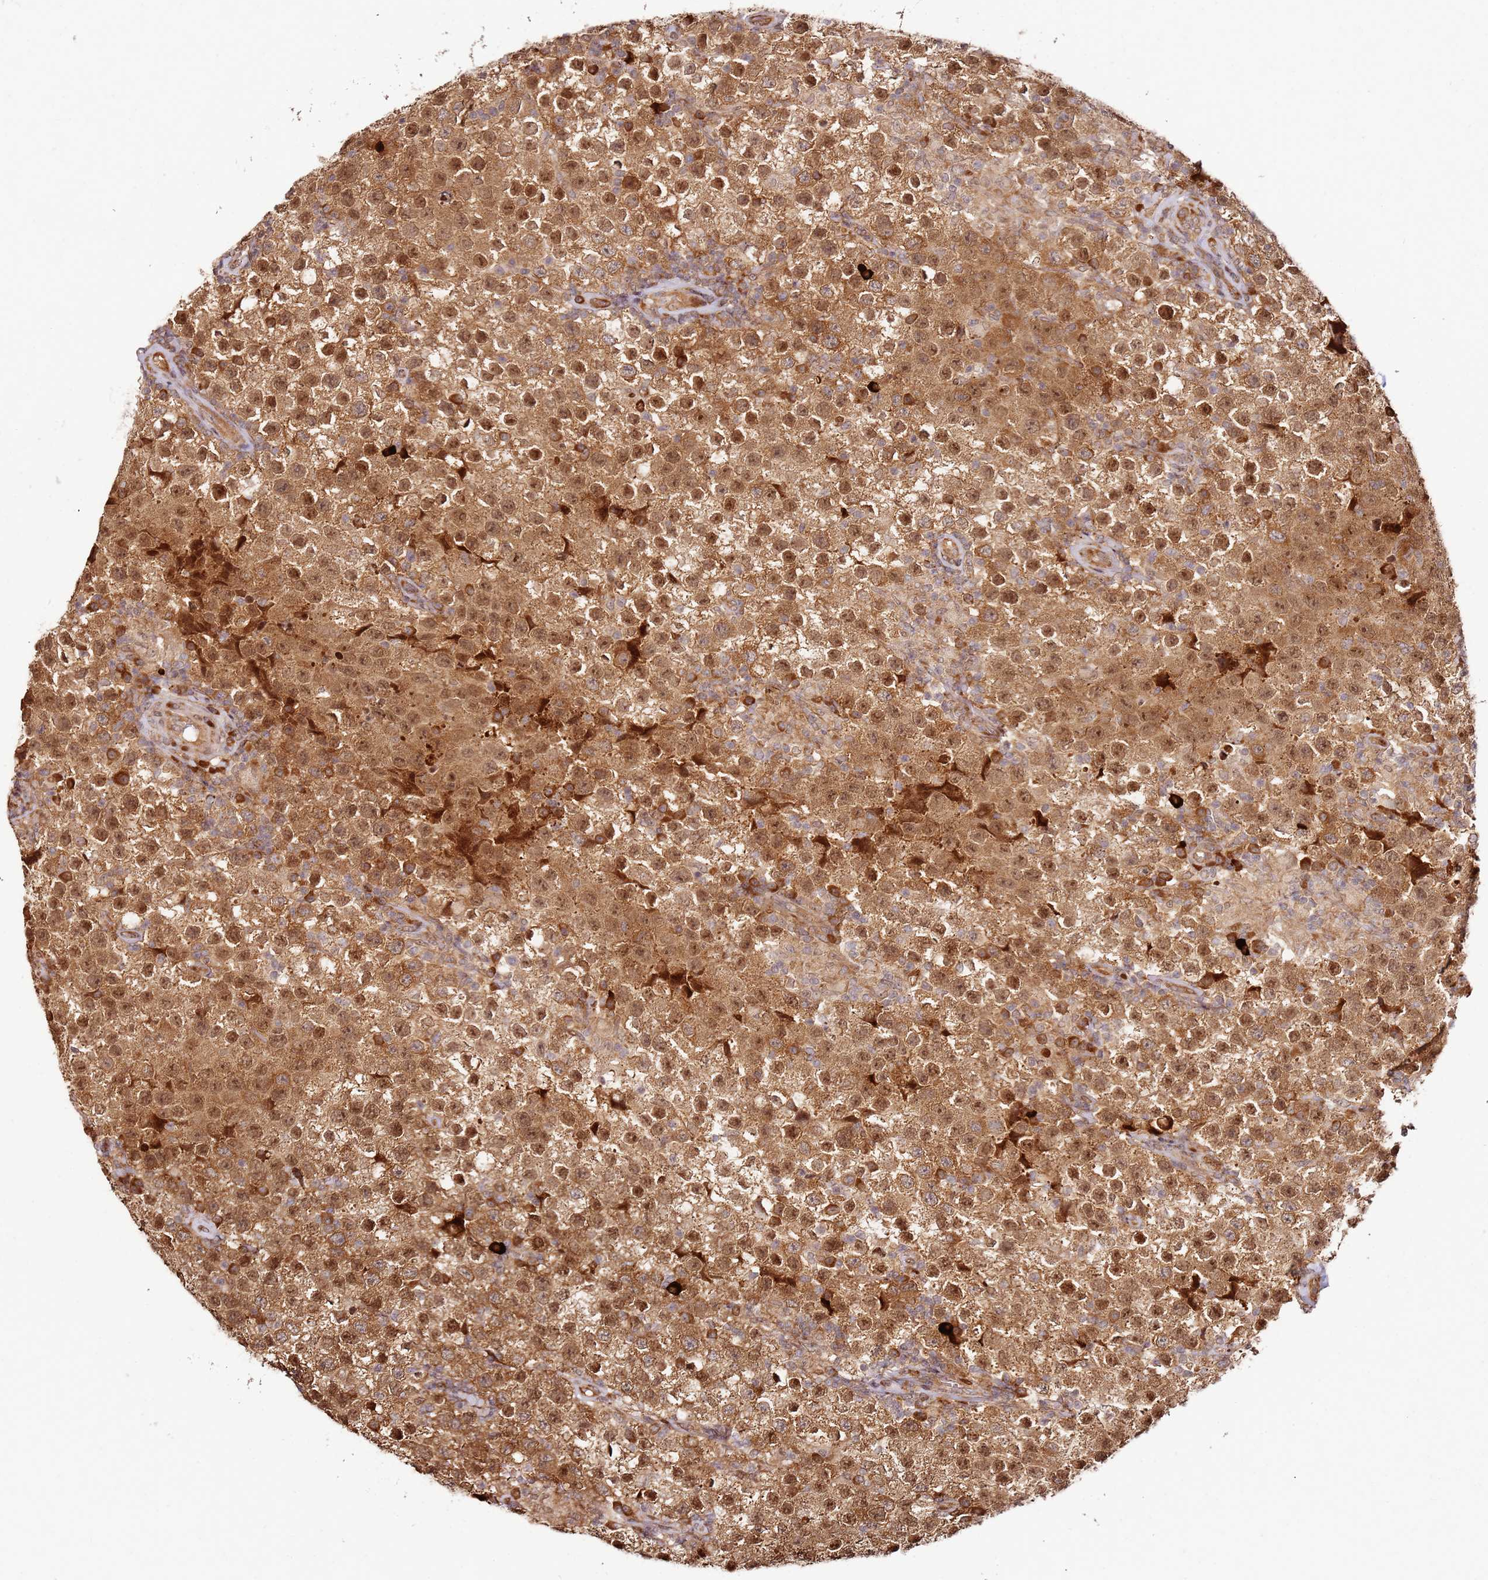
{"staining": {"intensity": "moderate", "quantity": ">75%", "location": "cytoplasmic/membranous"}, "tissue": "testis cancer", "cell_type": "Tumor cells", "image_type": "cancer", "snomed": [{"axis": "morphology", "description": "Seminoma, NOS"}, {"axis": "morphology", "description": "Carcinoma, Embryonal, NOS"}, {"axis": "topography", "description": "Testis"}], "caption": "Approximately >75% of tumor cells in testis cancer (seminoma) reveal moderate cytoplasmic/membranous protein staining as visualized by brown immunohistochemical staining.", "gene": "RPS3A", "patient": {"sex": "male", "age": 41}}